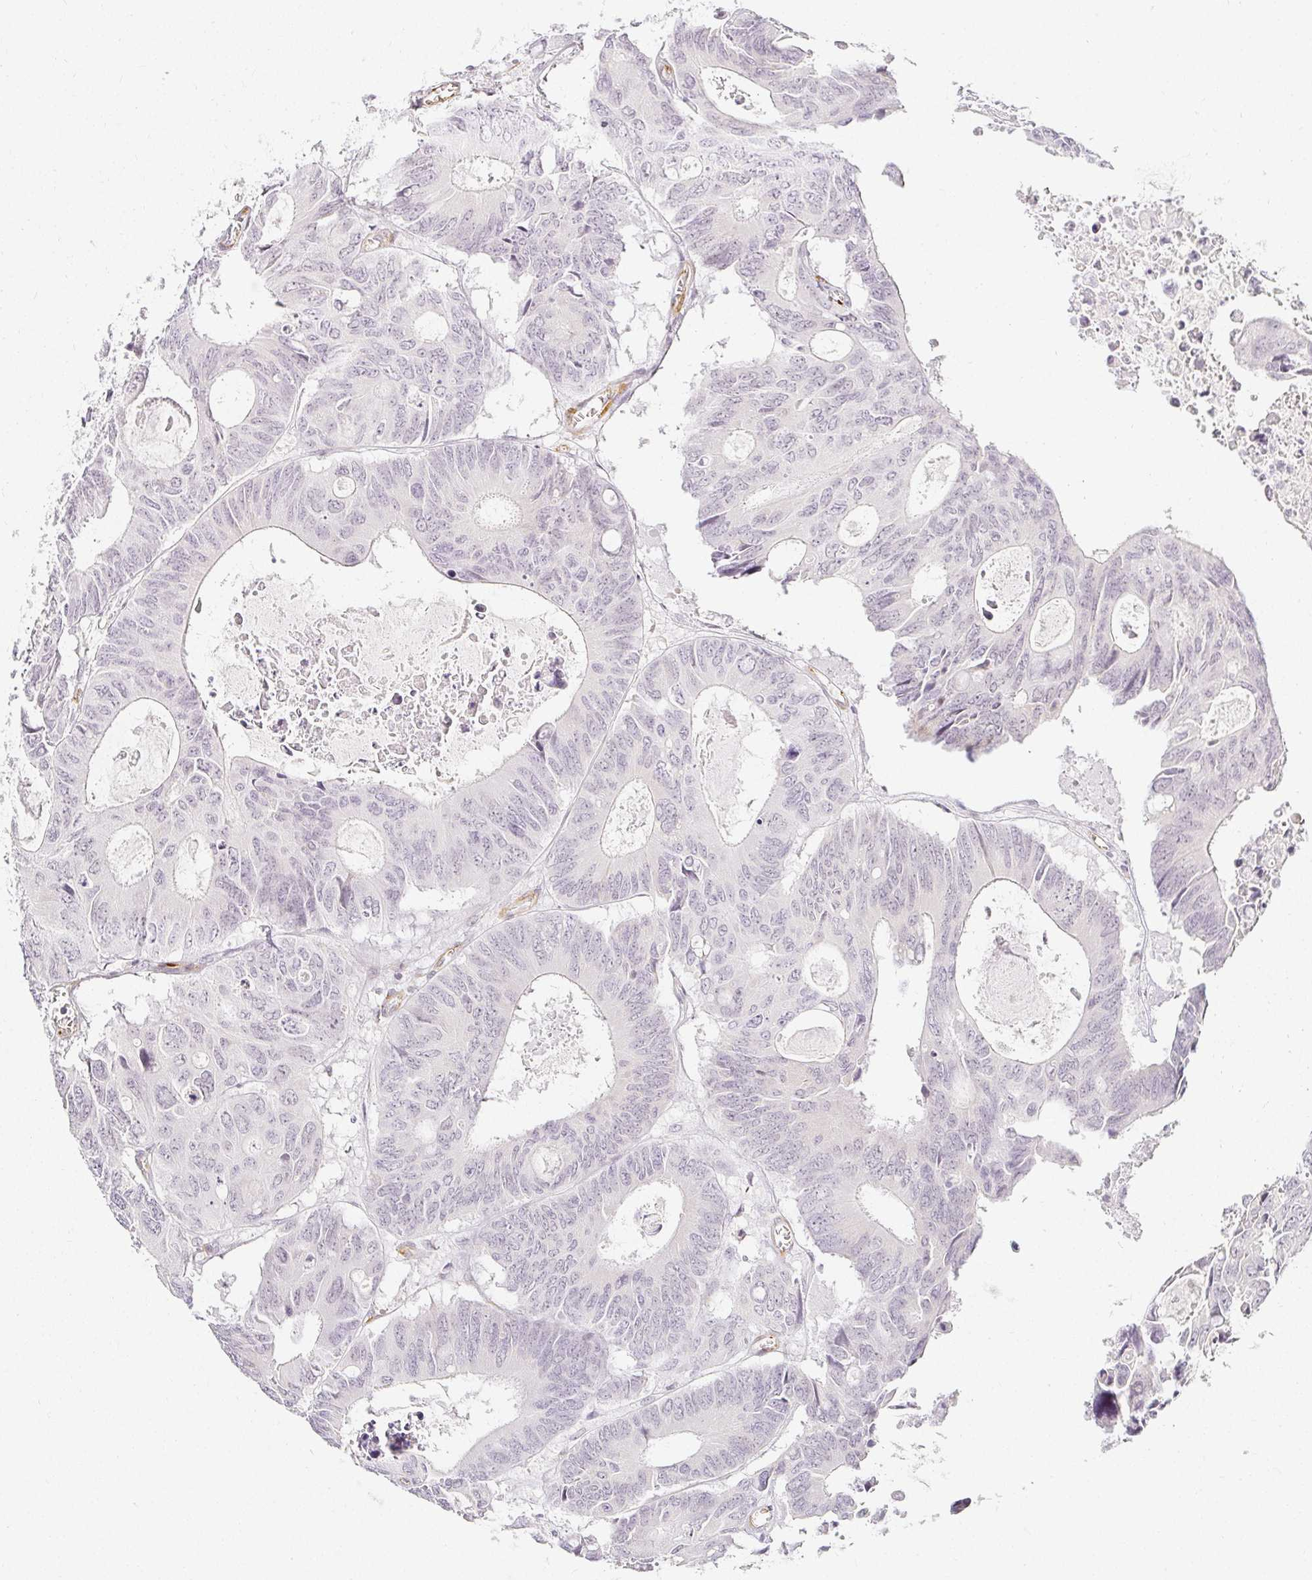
{"staining": {"intensity": "negative", "quantity": "none", "location": "none"}, "tissue": "colorectal cancer", "cell_type": "Tumor cells", "image_type": "cancer", "snomed": [{"axis": "morphology", "description": "Adenocarcinoma, NOS"}, {"axis": "topography", "description": "Rectum"}], "caption": "Histopathology image shows no significant protein expression in tumor cells of colorectal cancer. (Immunohistochemistry (ihc), brightfield microscopy, high magnification).", "gene": "ACAN", "patient": {"sex": "male", "age": 76}}